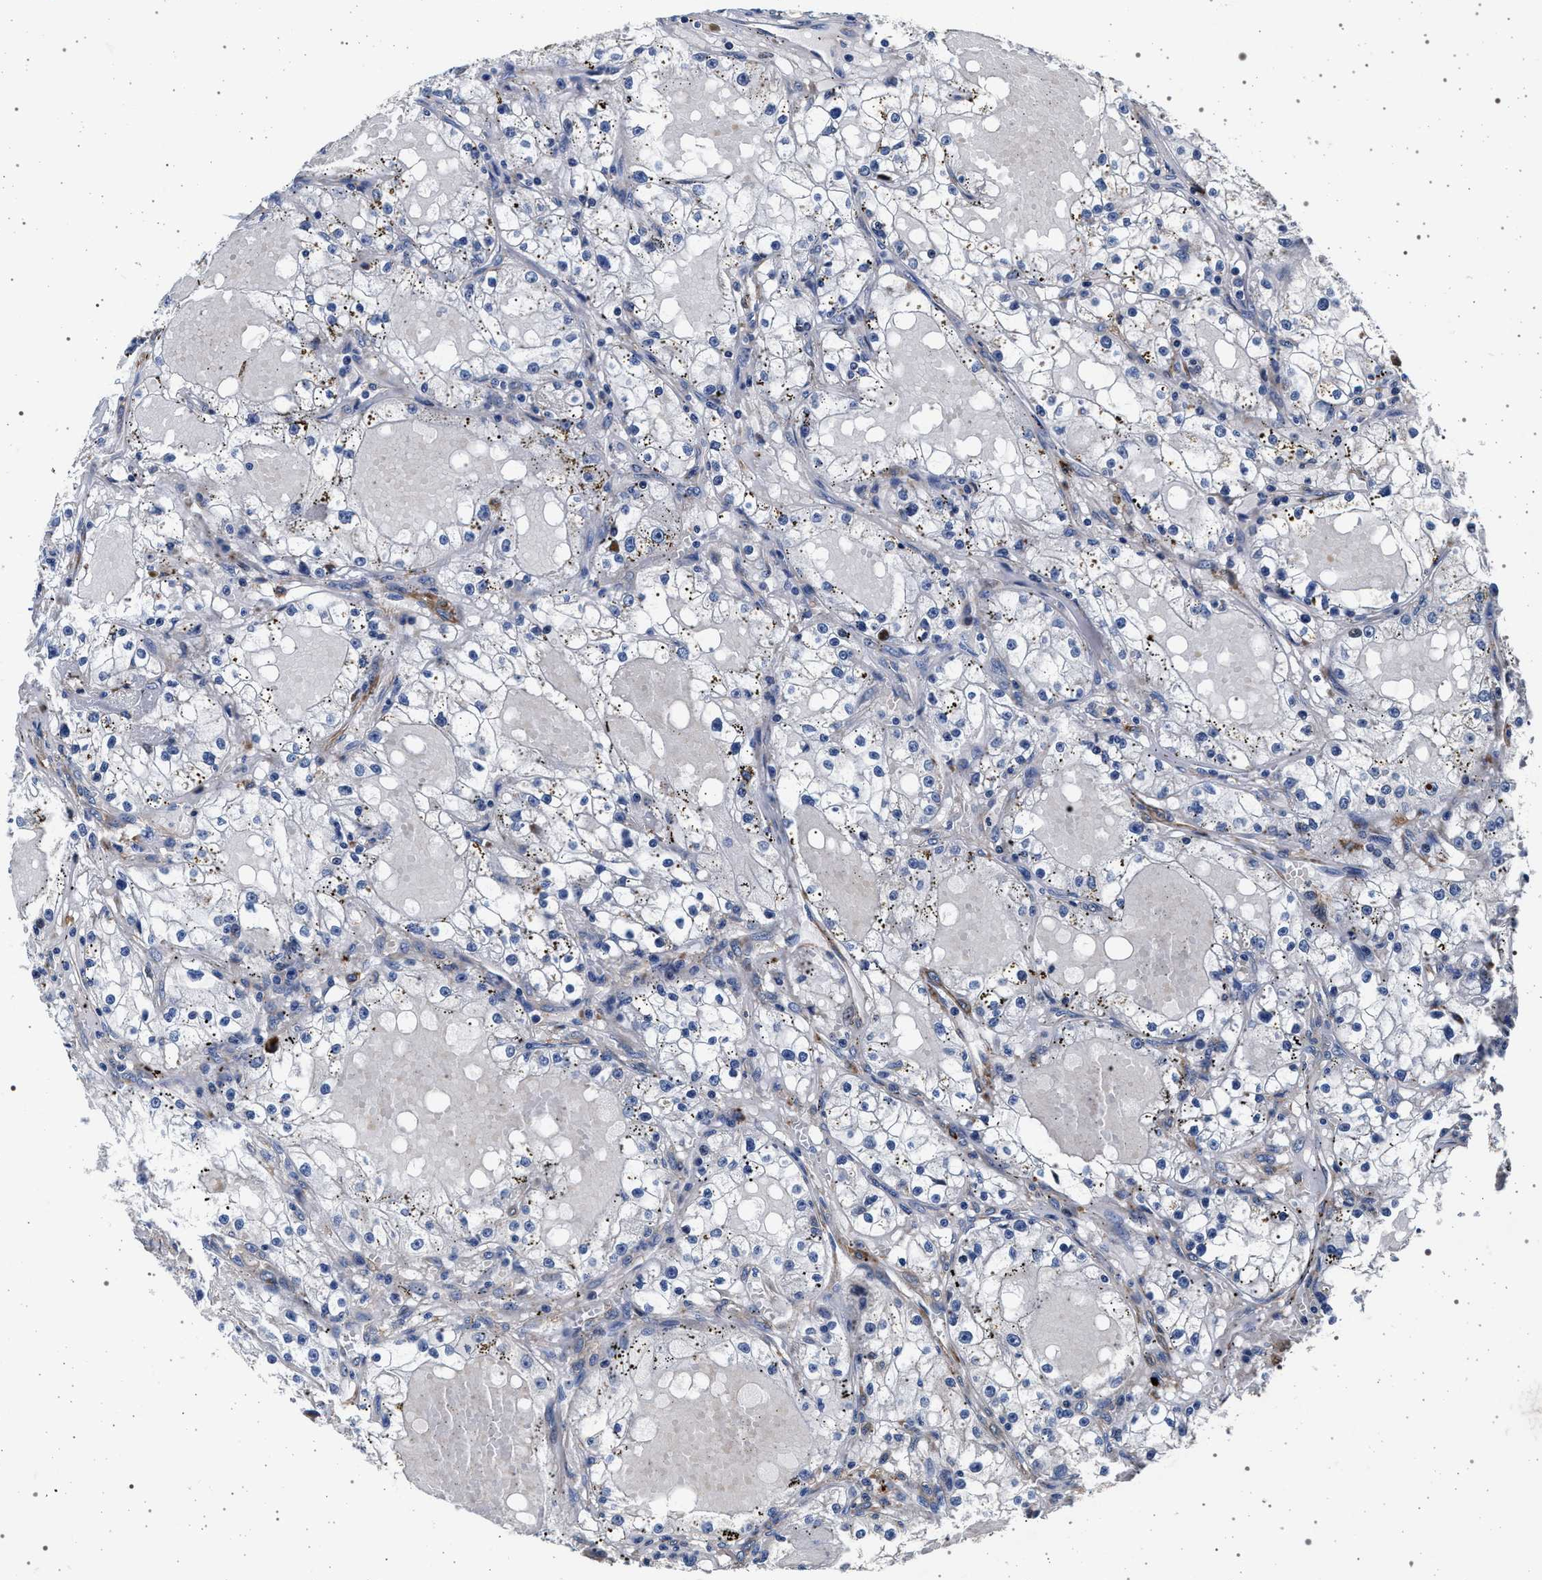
{"staining": {"intensity": "negative", "quantity": "none", "location": "none"}, "tissue": "renal cancer", "cell_type": "Tumor cells", "image_type": "cancer", "snomed": [{"axis": "morphology", "description": "Adenocarcinoma, NOS"}, {"axis": "topography", "description": "Kidney"}], "caption": "A photomicrograph of renal adenocarcinoma stained for a protein demonstrates no brown staining in tumor cells.", "gene": "KCNK6", "patient": {"sex": "male", "age": 56}}